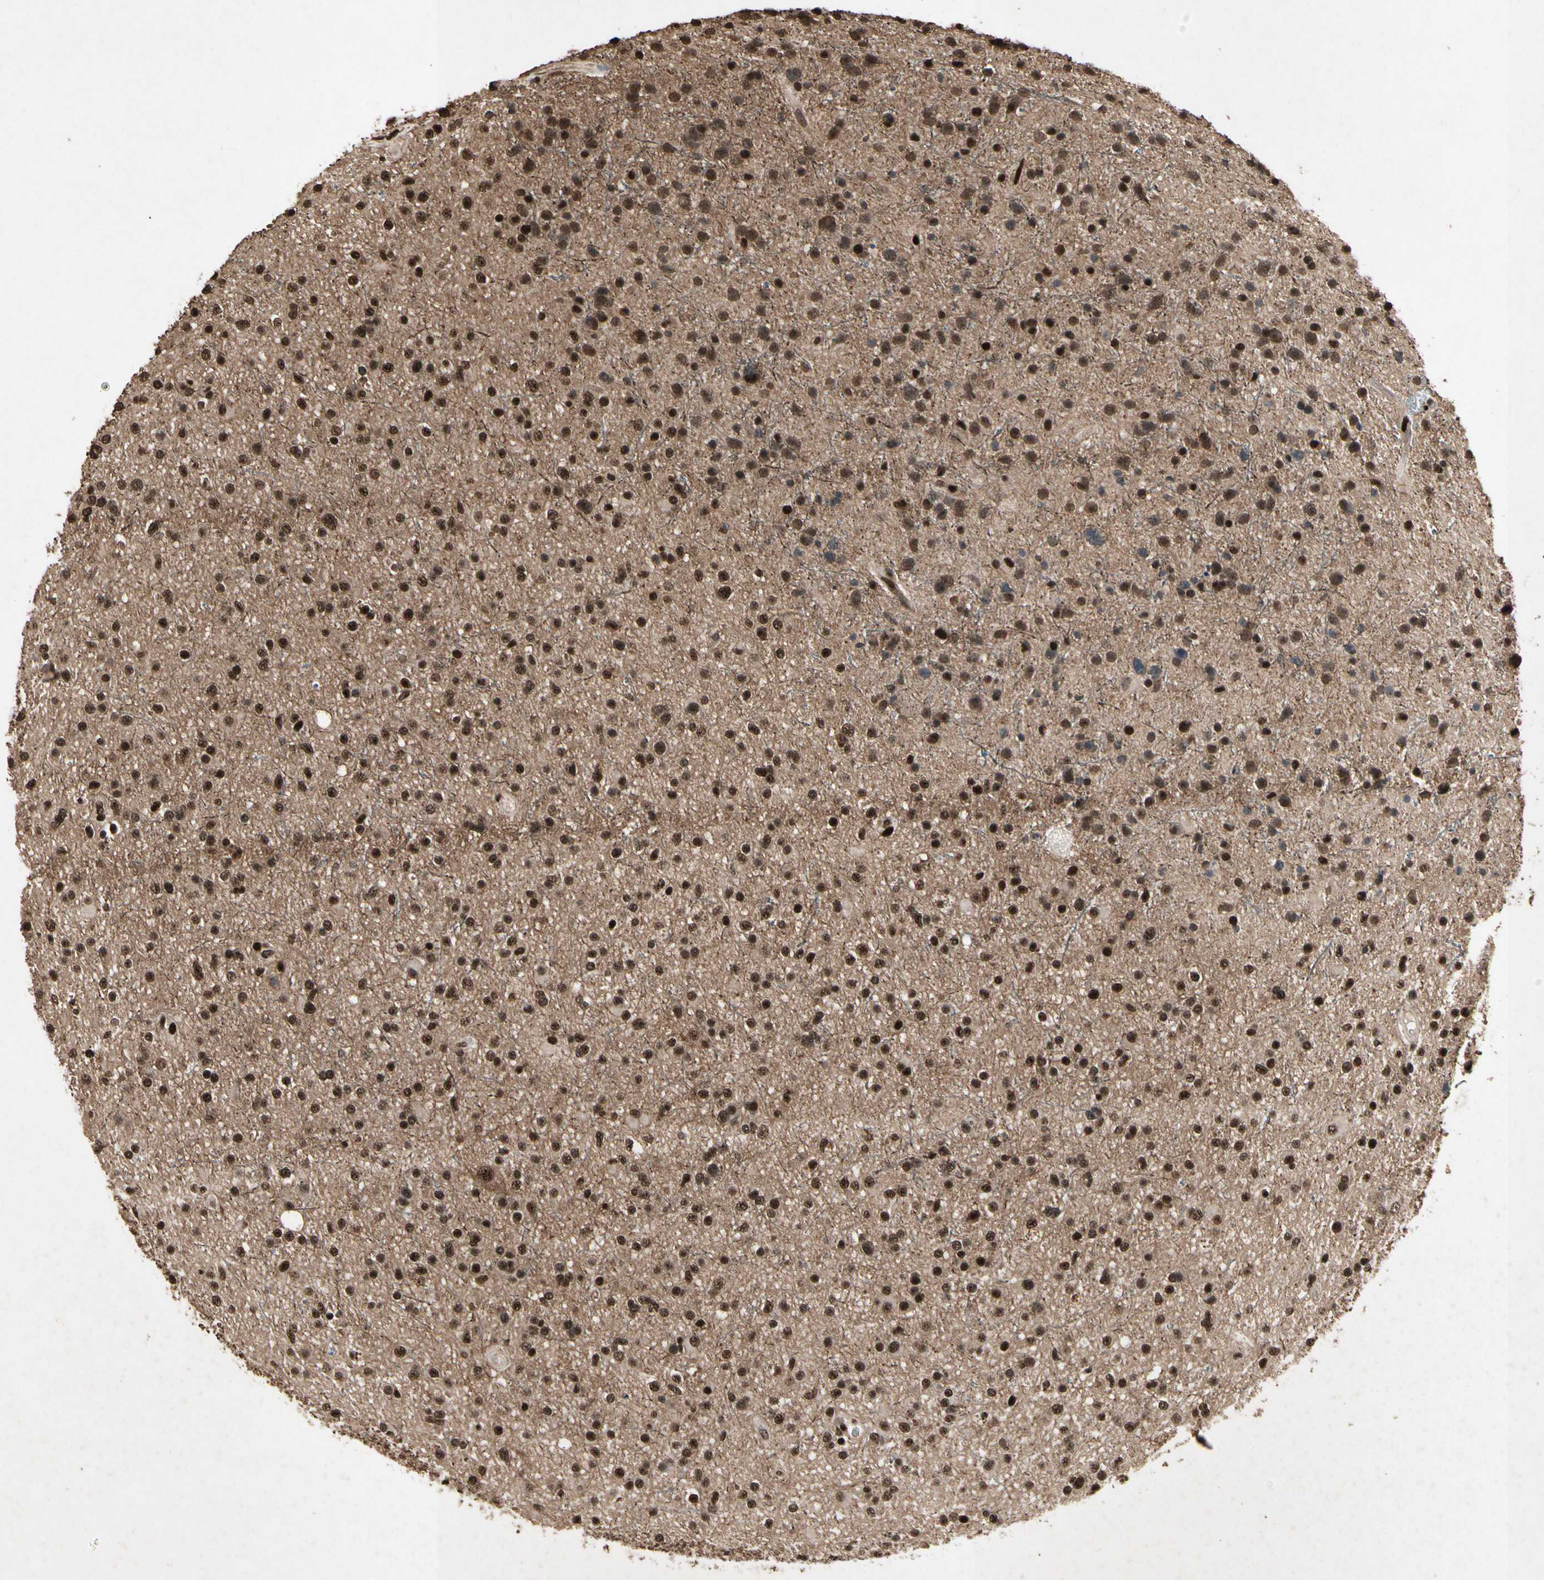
{"staining": {"intensity": "strong", "quantity": ">75%", "location": "nuclear"}, "tissue": "glioma", "cell_type": "Tumor cells", "image_type": "cancer", "snomed": [{"axis": "morphology", "description": "Glioma, malignant, High grade"}, {"axis": "topography", "description": "Brain"}], "caption": "A photomicrograph showing strong nuclear positivity in approximately >75% of tumor cells in malignant glioma (high-grade), as visualized by brown immunohistochemical staining.", "gene": "TBX2", "patient": {"sex": "male", "age": 33}}